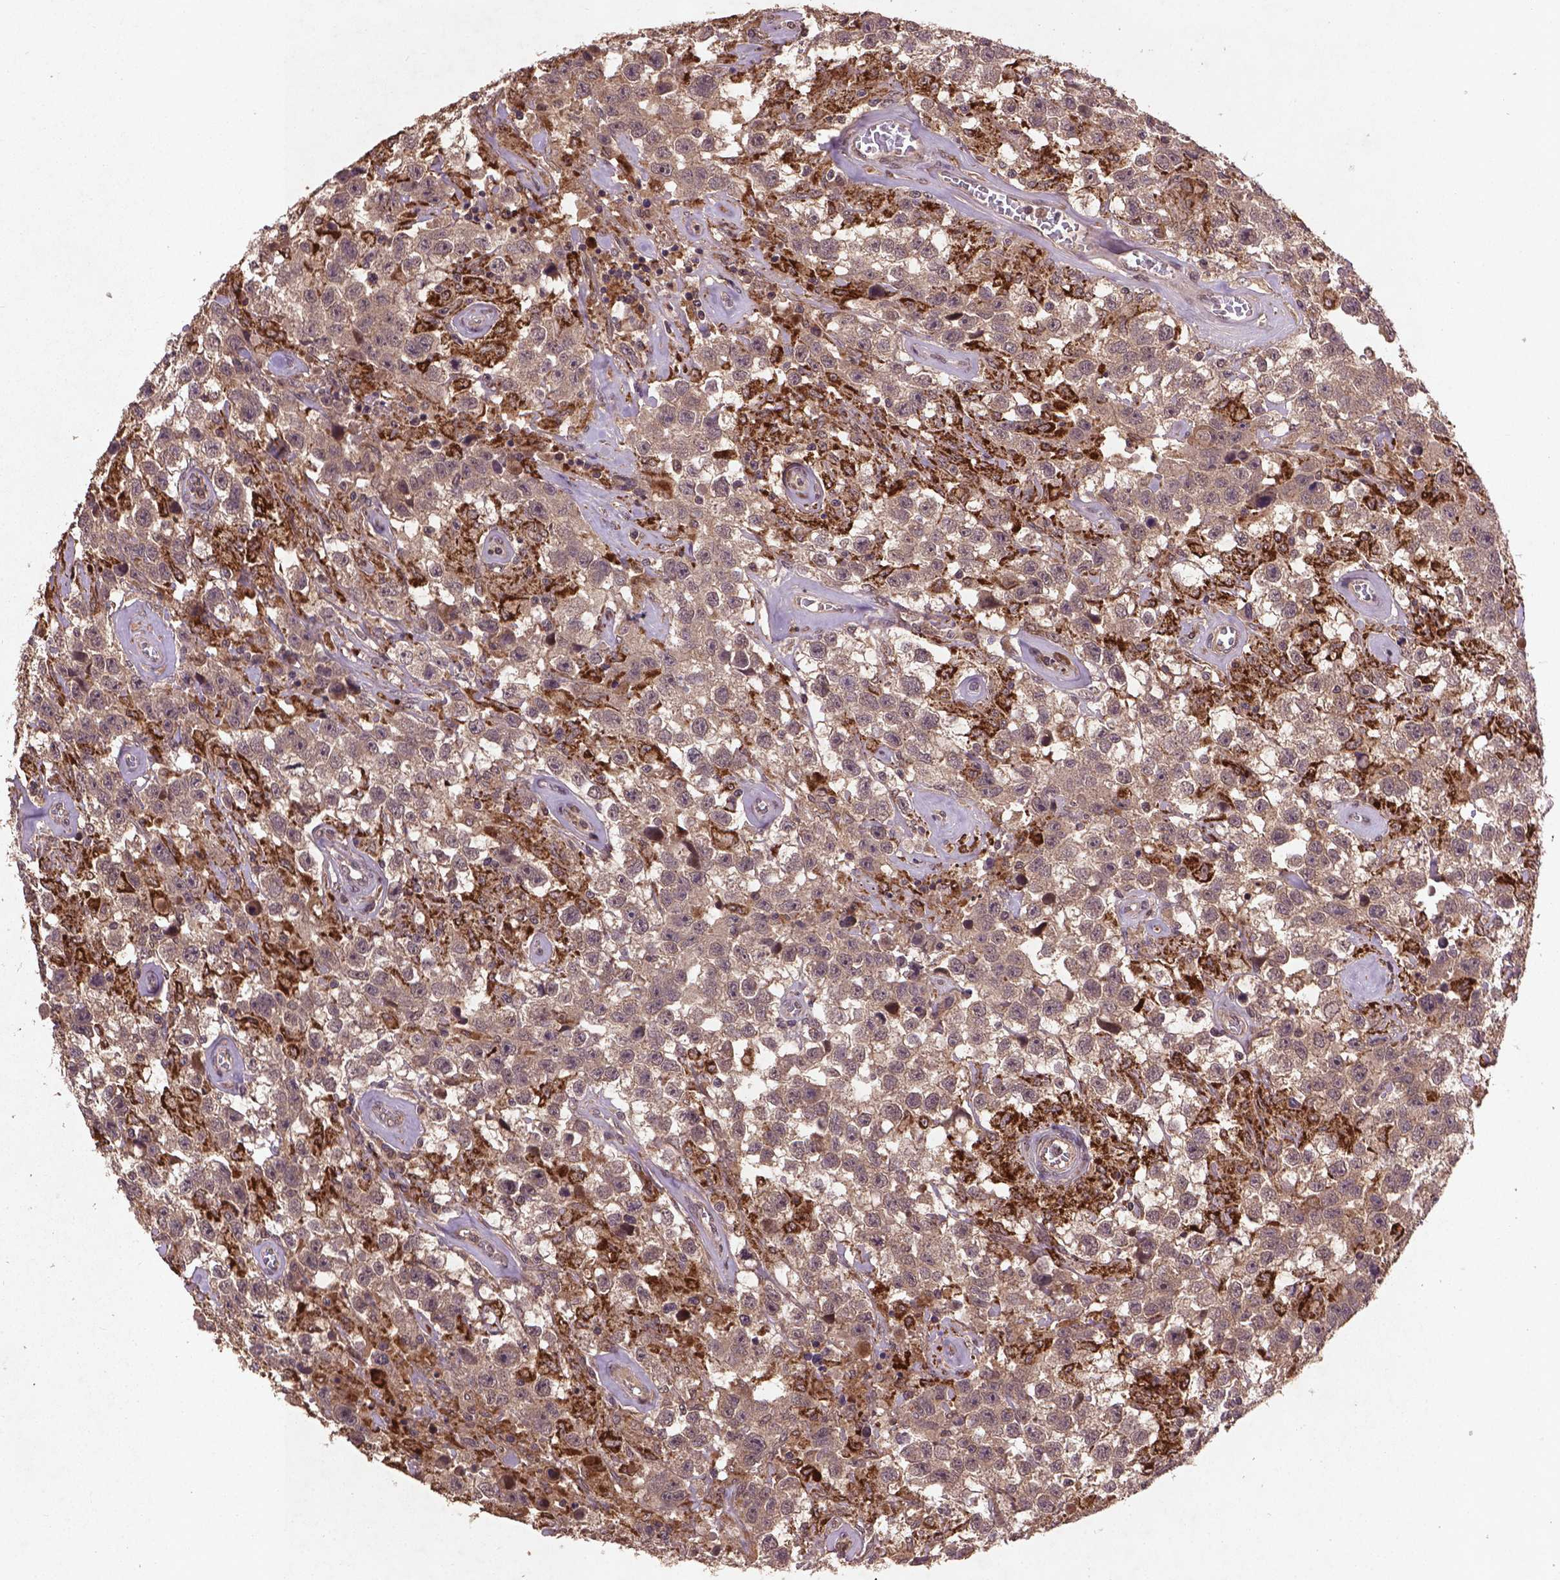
{"staining": {"intensity": "weak", "quantity": ">75%", "location": "cytoplasmic/membranous"}, "tissue": "testis cancer", "cell_type": "Tumor cells", "image_type": "cancer", "snomed": [{"axis": "morphology", "description": "Seminoma, NOS"}, {"axis": "topography", "description": "Testis"}], "caption": "Testis cancer (seminoma) tissue reveals weak cytoplasmic/membranous staining in approximately >75% of tumor cells", "gene": "NIPAL2", "patient": {"sex": "male", "age": 43}}